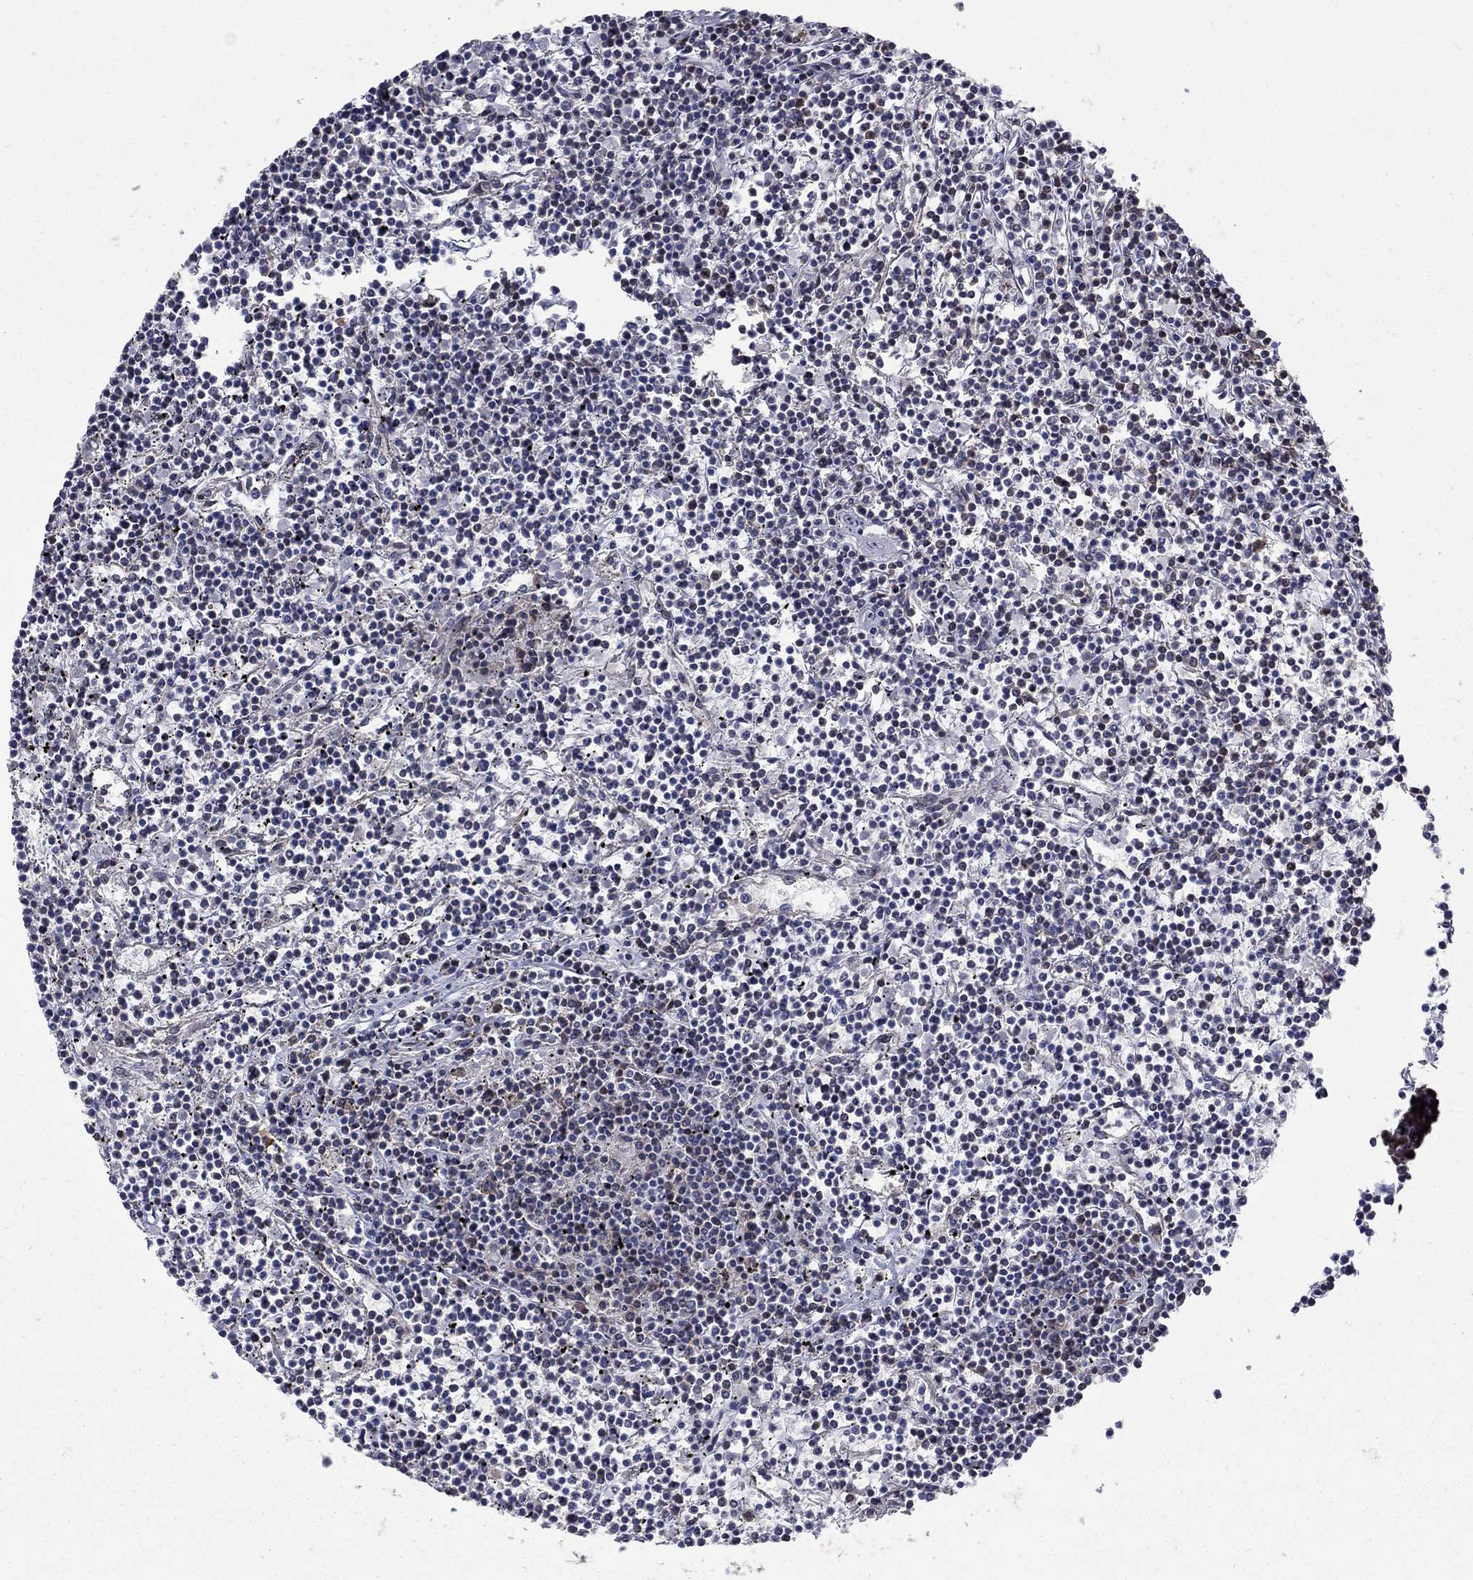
{"staining": {"intensity": "negative", "quantity": "none", "location": "none"}, "tissue": "lymphoma", "cell_type": "Tumor cells", "image_type": "cancer", "snomed": [{"axis": "morphology", "description": "Malignant lymphoma, non-Hodgkin's type, Low grade"}, {"axis": "topography", "description": "Spleen"}], "caption": "Lymphoma was stained to show a protein in brown. There is no significant positivity in tumor cells.", "gene": "PNISR", "patient": {"sex": "female", "age": 19}}